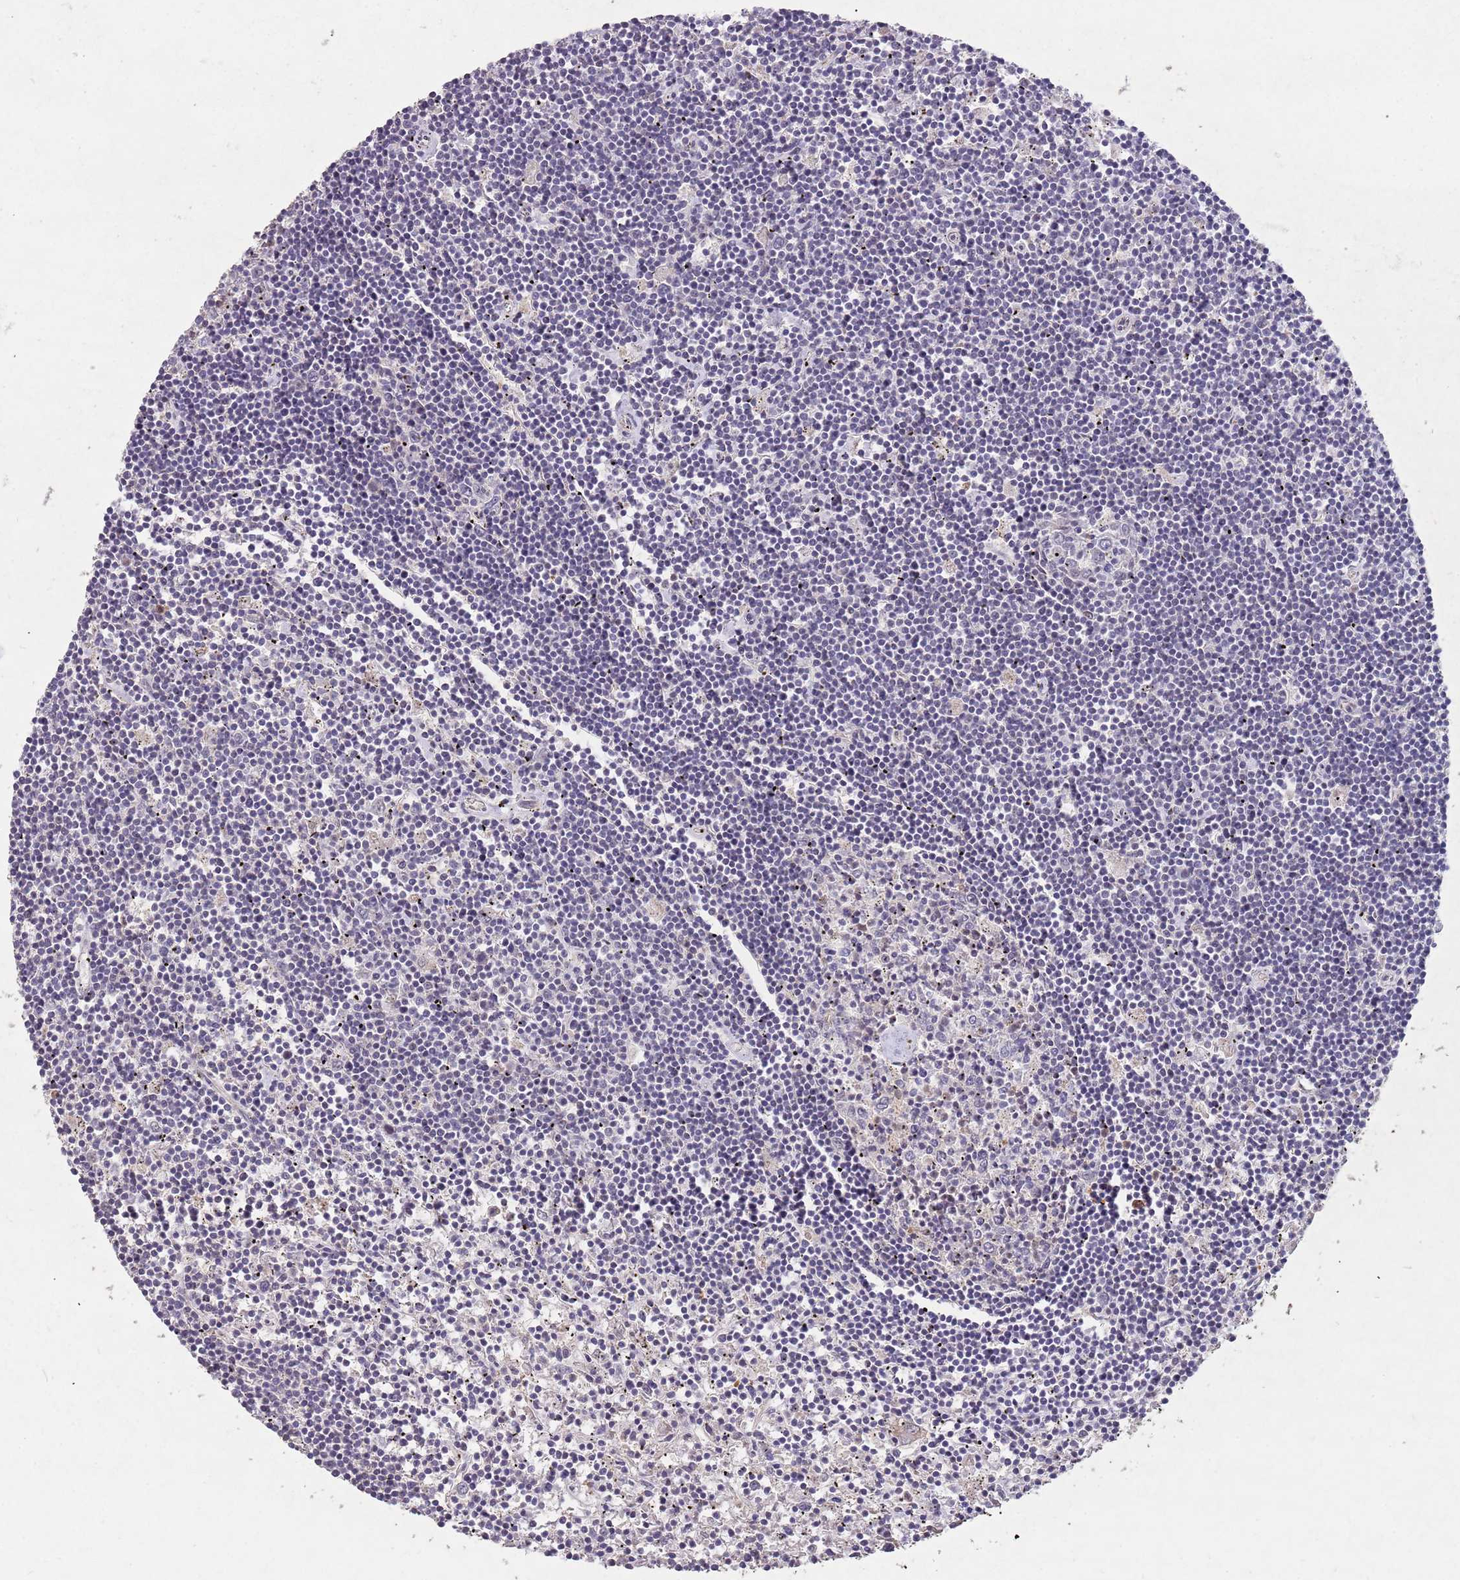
{"staining": {"intensity": "negative", "quantity": "none", "location": "none"}, "tissue": "lymphoma", "cell_type": "Tumor cells", "image_type": "cancer", "snomed": [{"axis": "morphology", "description": "Malignant lymphoma, non-Hodgkin's type, Low grade"}, {"axis": "topography", "description": "Spleen"}], "caption": "A high-resolution histopathology image shows immunohistochemistry staining of lymphoma, which reveals no significant staining in tumor cells.", "gene": "ZNF639", "patient": {"sex": "male", "age": 76}}